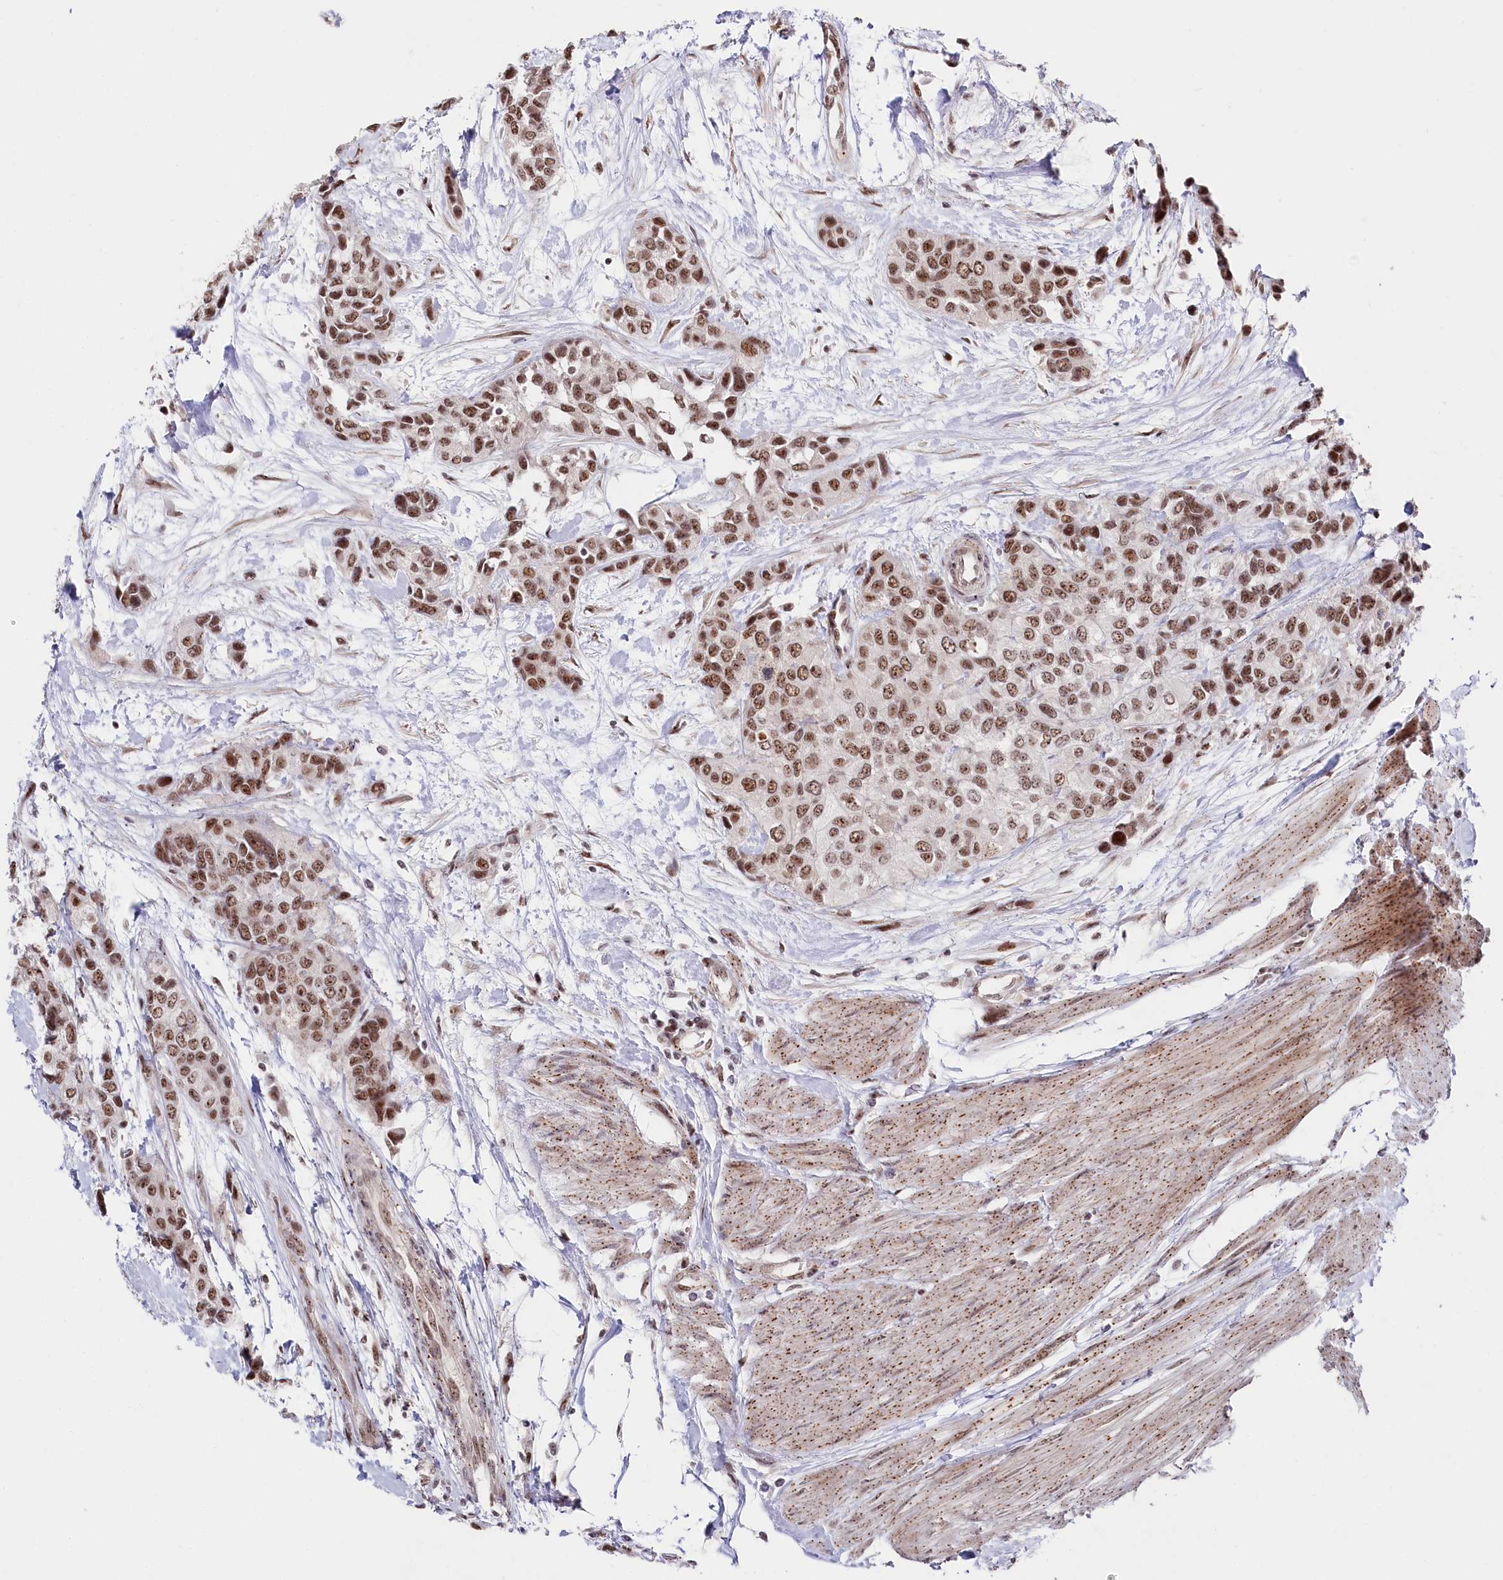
{"staining": {"intensity": "moderate", "quantity": ">75%", "location": "nuclear"}, "tissue": "urothelial cancer", "cell_type": "Tumor cells", "image_type": "cancer", "snomed": [{"axis": "morphology", "description": "Normal tissue, NOS"}, {"axis": "morphology", "description": "Urothelial carcinoma, High grade"}, {"axis": "topography", "description": "Vascular tissue"}, {"axis": "topography", "description": "Urinary bladder"}], "caption": "An image showing moderate nuclear positivity in approximately >75% of tumor cells in urothelial carcinoma (high-grade), as visualized by brown immunohistochemical staining.", "gene": "POLR2H", "patient": {"sex": "female", "age": 56}}